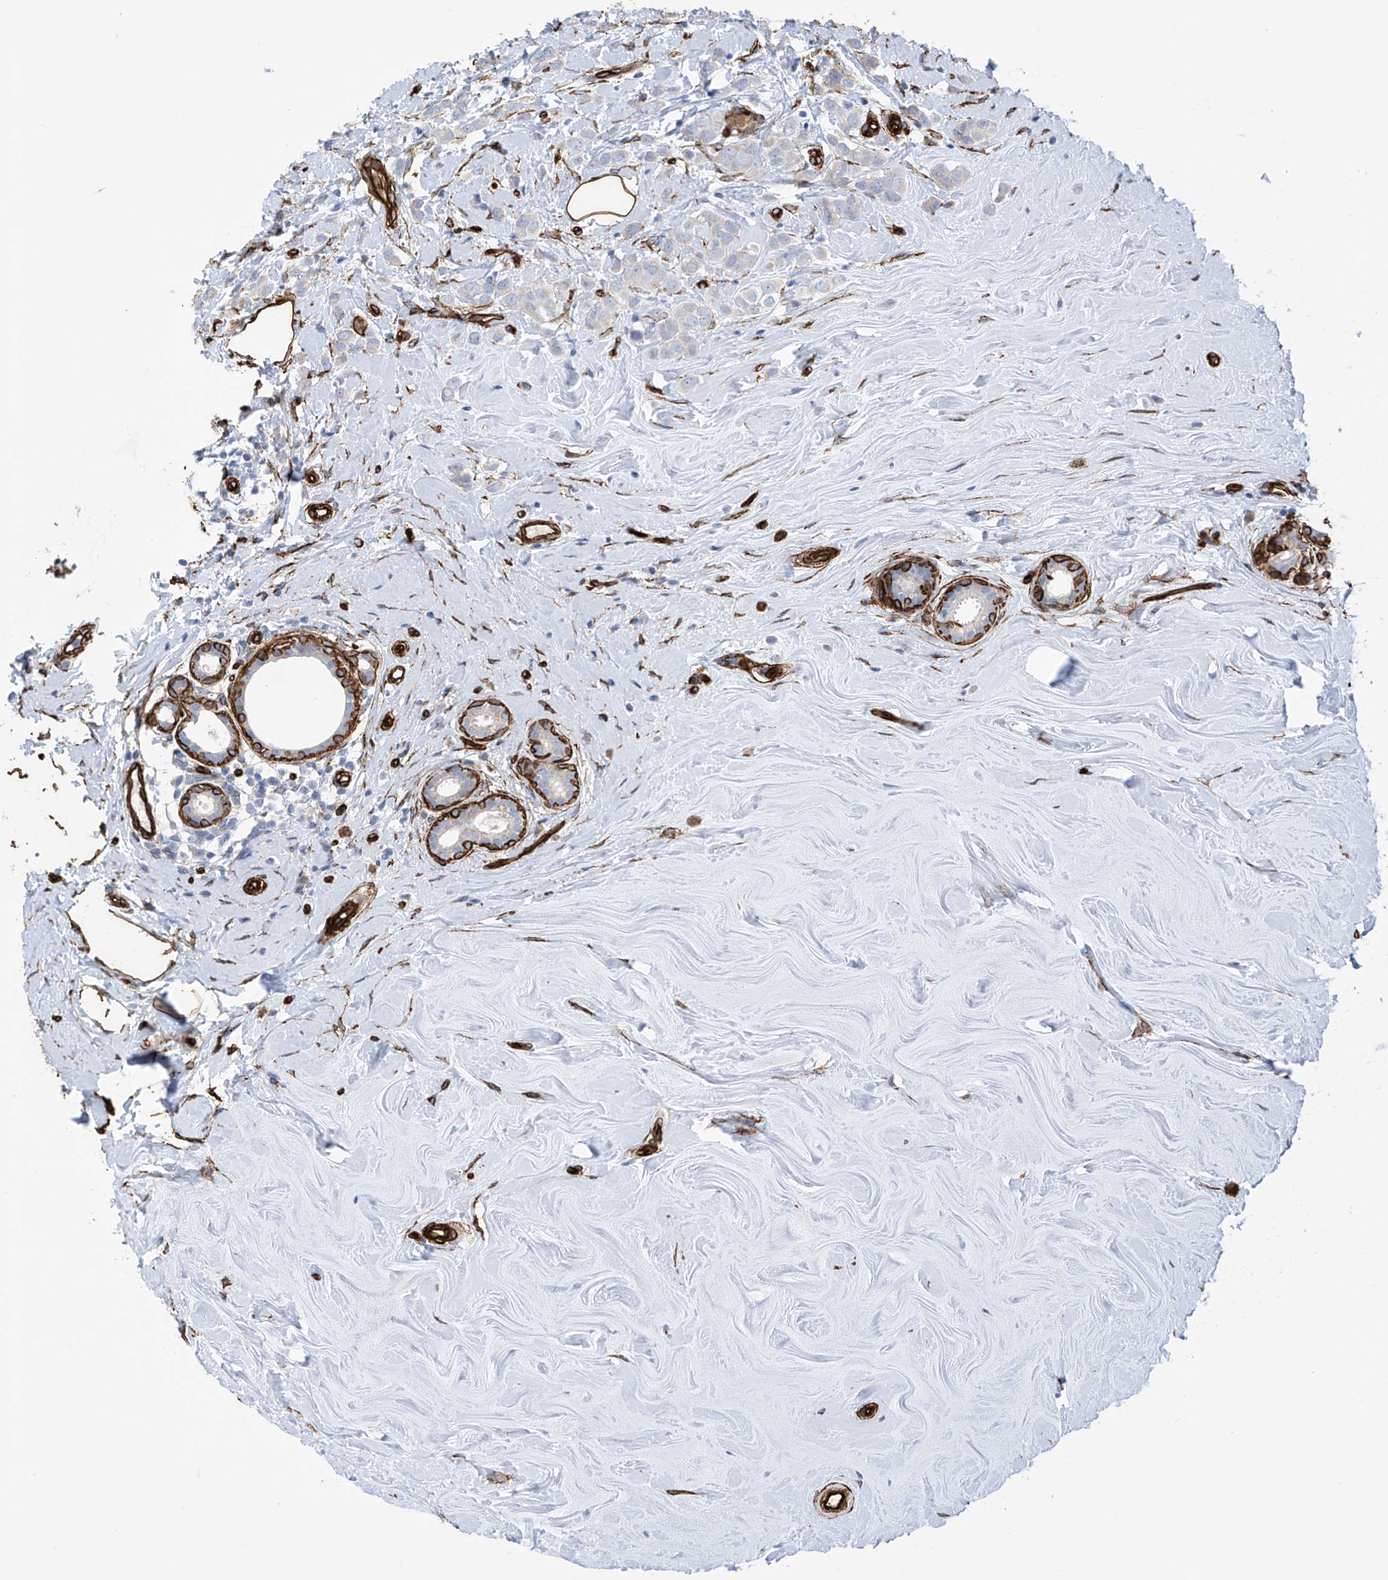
{"staining": {"intensity": "negative", "quantity": "none", "location": "none"}, "tissue": "breast cancer", "cell_type": "Tumor cells", "image_type": "cancer", "snomed": [{"axis": "morphology", "description": "Lobular carcinoma"}, {"axis": "topography", "description": "Breast"}], "caption": "The image displays no significant expression in tumor cells of lobular carcinoma (breast).", "gene": "UBTD1", "patient": {"sex": "female", "age": 47}}